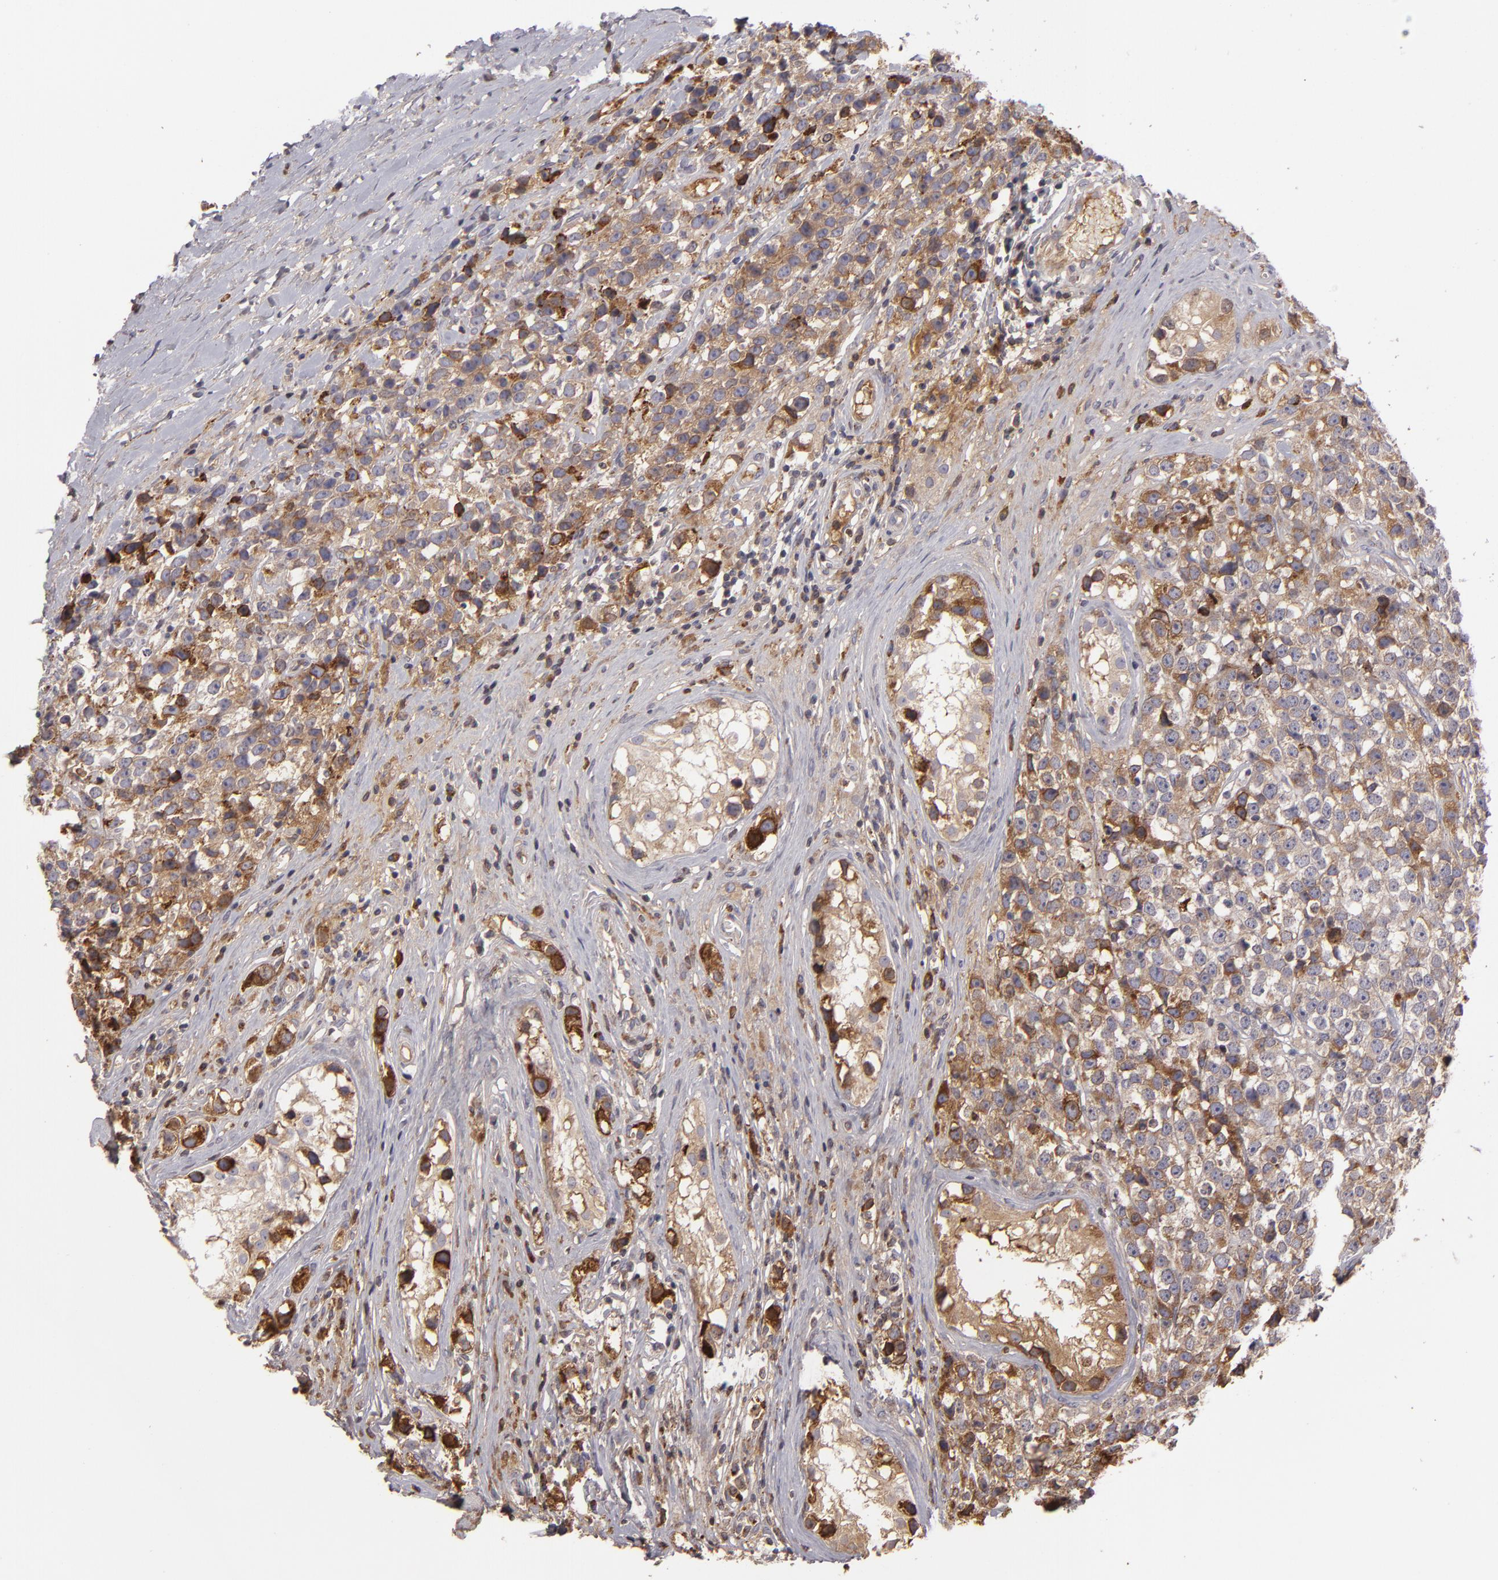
{"staining": {"intensity": "moderate", "quantity": ">75%", "location": "cytoplasmic/membranous"}, "tissue": "testis cancer", "cell_type": "Tumor cells", "image_type": "cancer", "snomed": [{"axis": "morphology", "description": "Seminoma, NOS"}, {"axis": "topography", "description": "Testis"}], "caption": "Immunohistochemical staining of human testis seminoma reveals medium levels of moderate cytoplasmic/membranous positivity in about >75% of tumor cells. (DAB (3,3'-diaminobenzidine) IHC, brown staining for protein, blue staining for nuclei).", "gene": "CFB", "patient": {"sex": "male", "age": 25}}